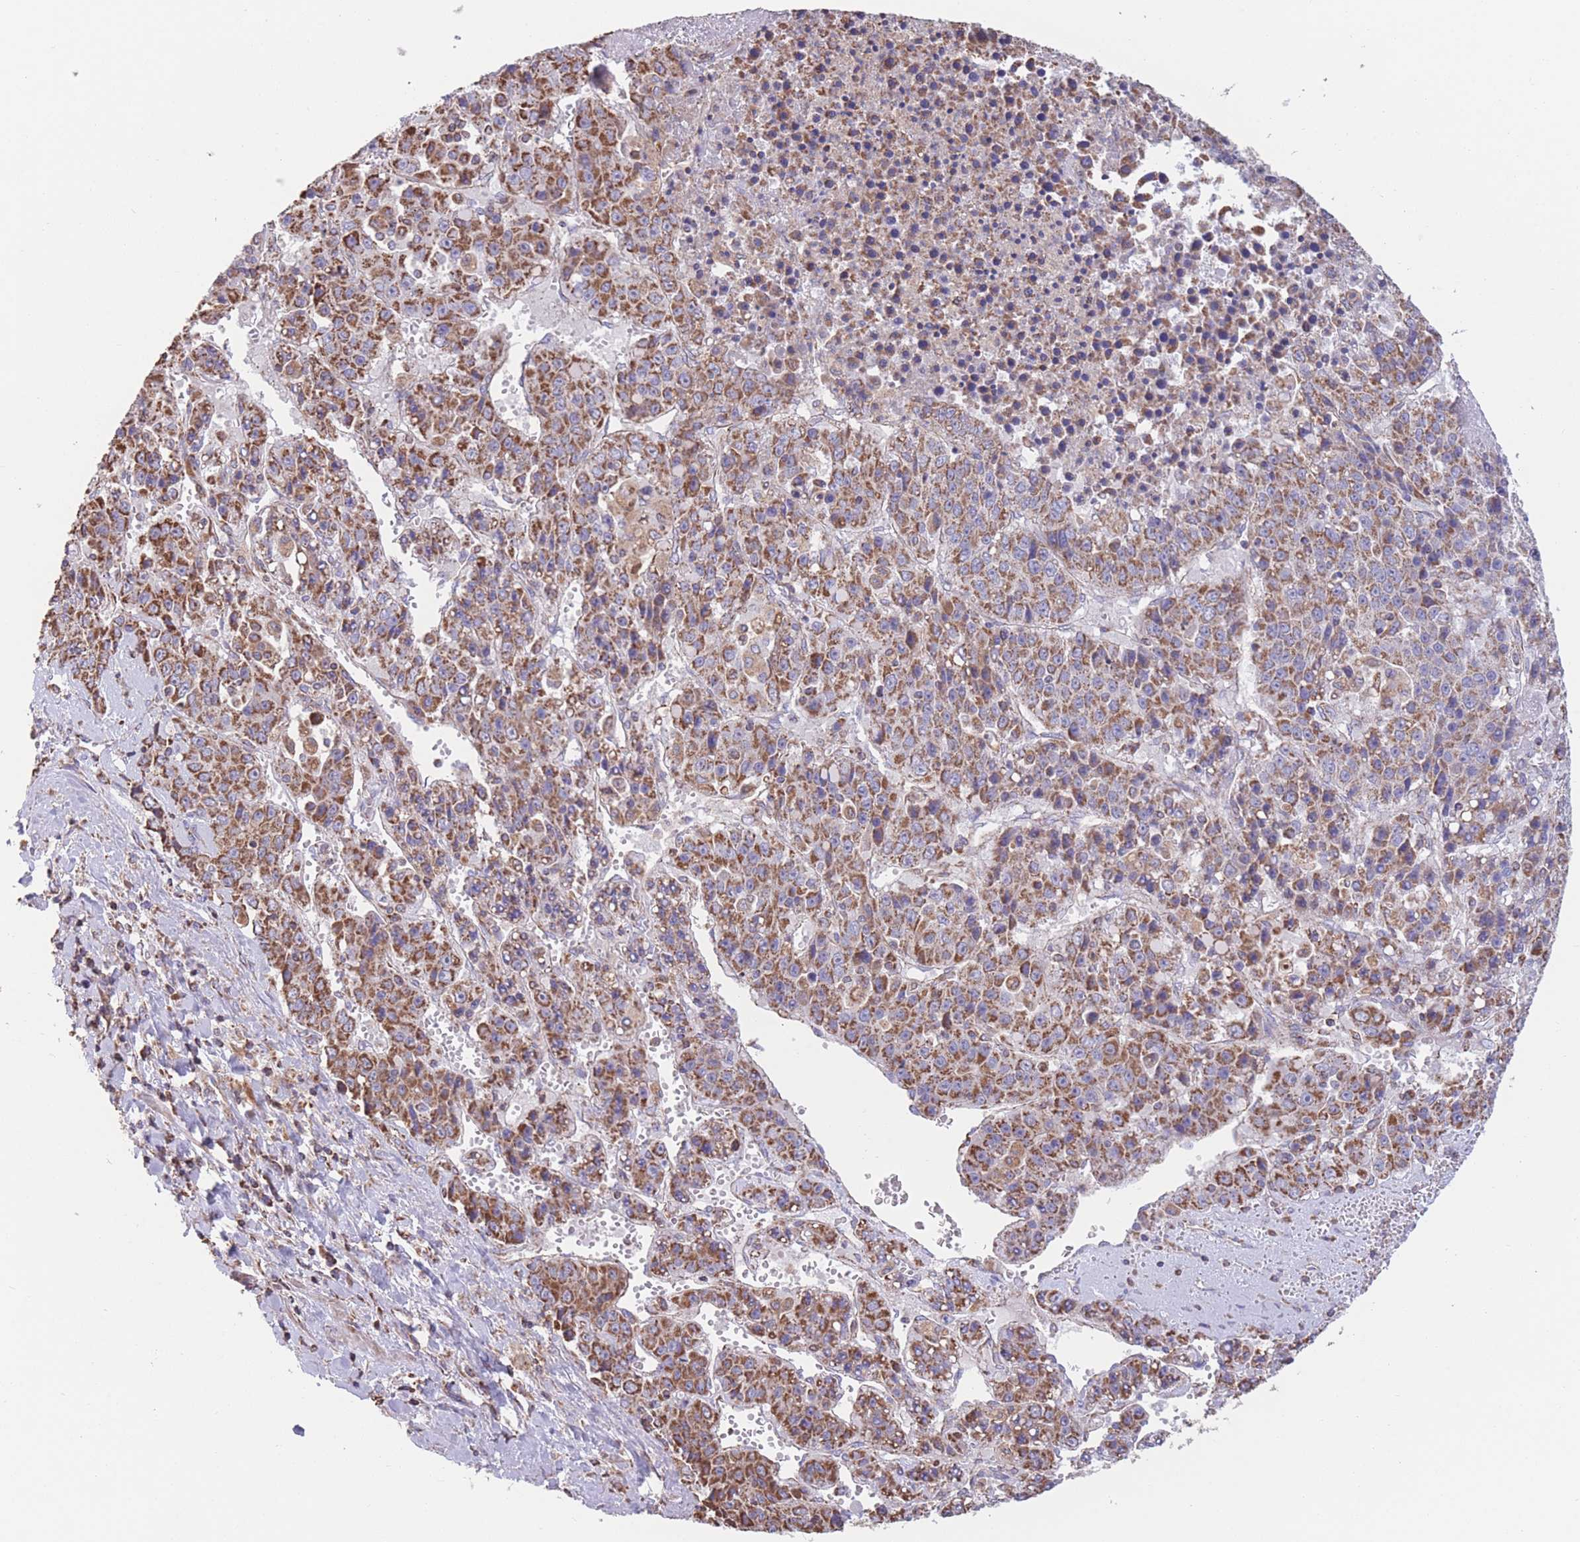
{"staining": {"intensity": "moderate", "quantity": ">75%", "location": "cytoplasmic/membranous"}, "tissue": "liver cancer", "cell_type": "Tumor cells", "image_type": "cancer", "snomed": [{"axis": "morphology", "description": "Carcinoma, Hepatocellular, NOS"}, {"axis": "topography", "description": "Liver"}], "caption": "Hepatocellular carcinoma (liver) stained with a brown dye exhibits moderate cytoplasmic/membranous positive expression in about >75% of tumor cells.", "gene": "FKBP8", "patient": {"sex": "female", "age": 53}}